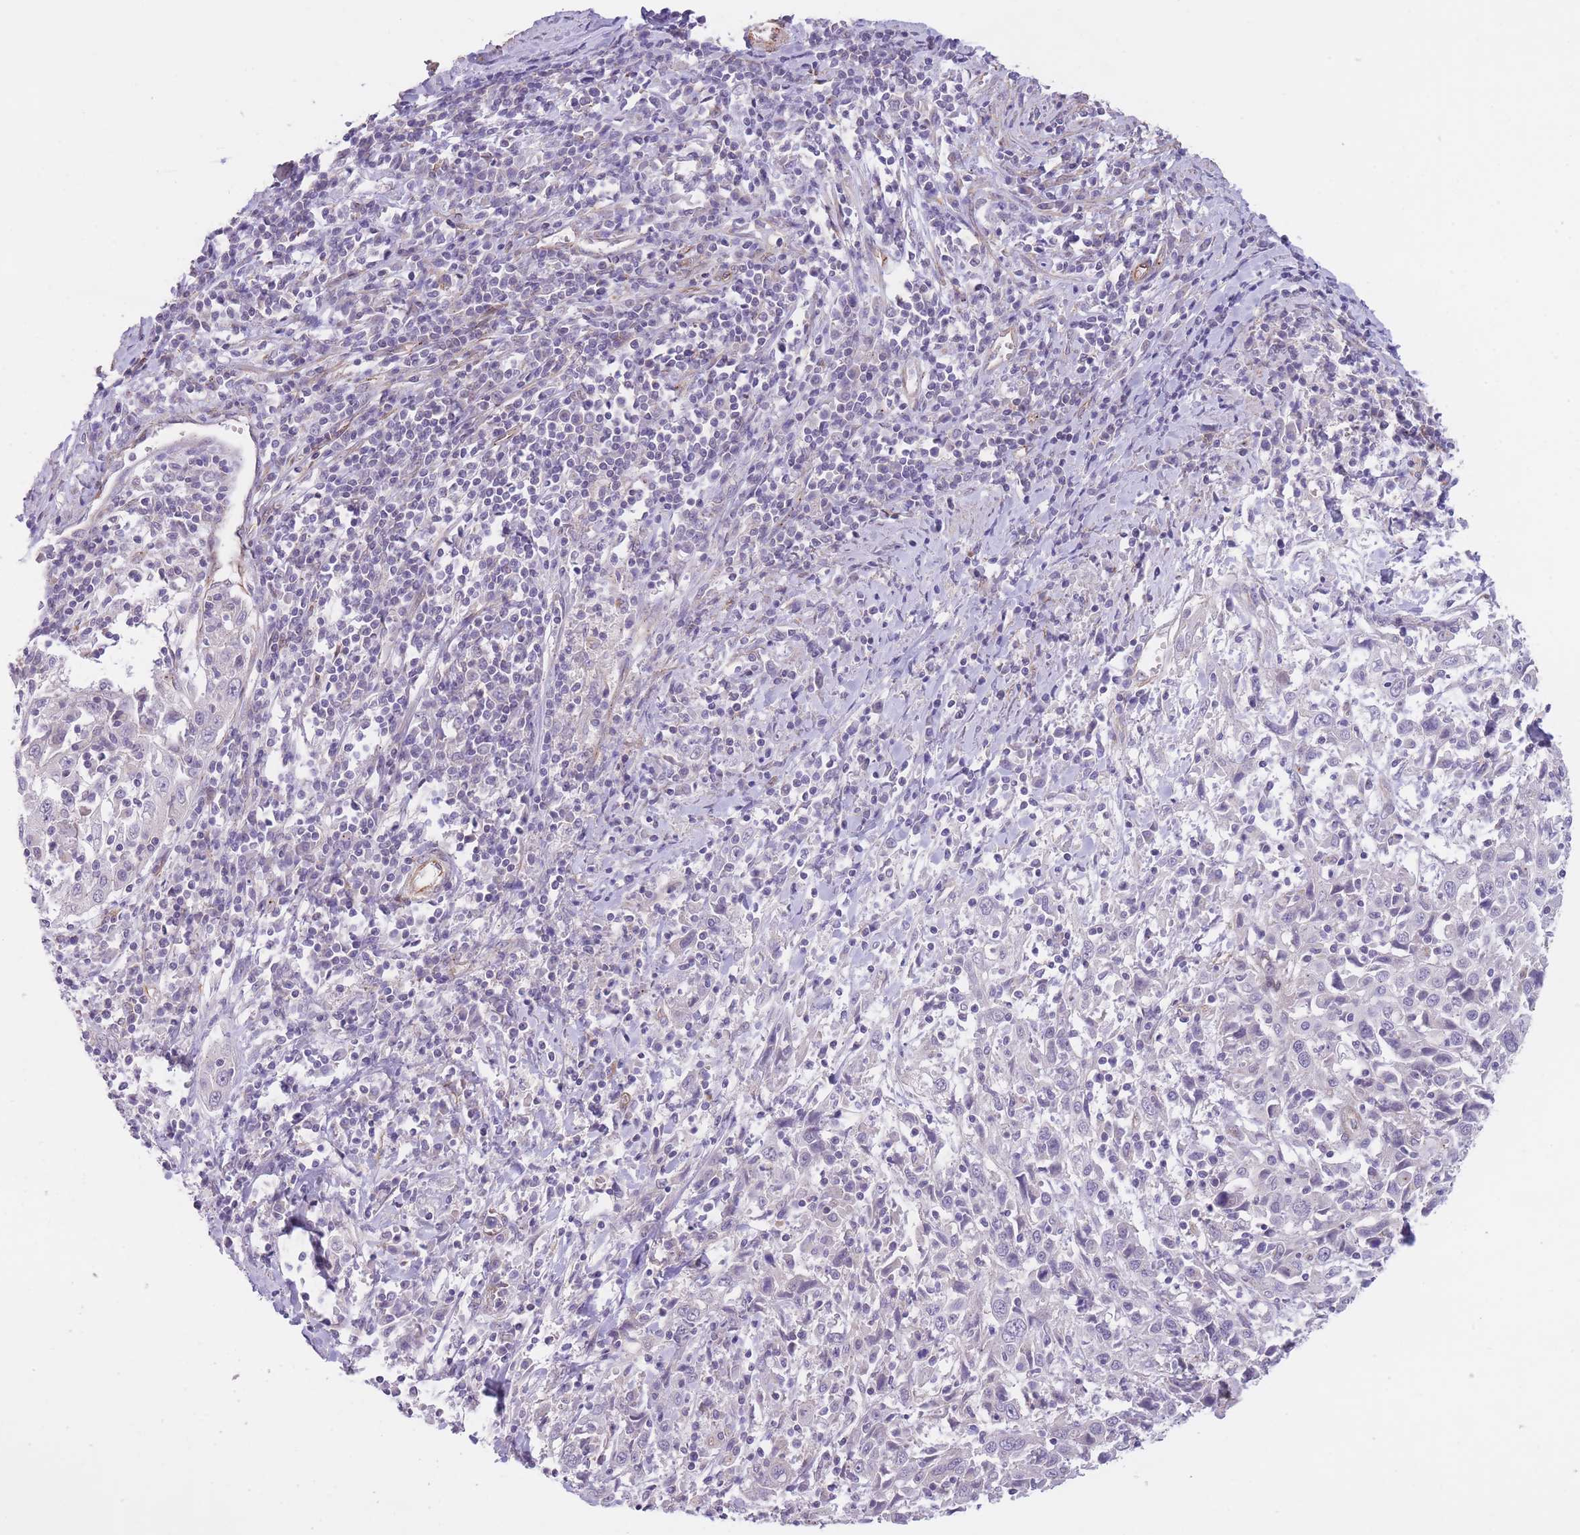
{"staining": {"intensity": "negative", "quantity": "none", "location": "none"}, "tissue": "cervical cancer", "cell_type": "Tumor cells", "image_type": "cancer", "snomed": [{"axis": "morphology", "description": "Squamous cell carcinoma, NOS"}, {"axis": "topography", "description": "Cervix"}], "caption": "Immunohistochemistry histopathology image of human squamous cell carcinoma (cervical) stained for a protein (brown), which displays no staining in tumor cells.", "gene": "QTRT1", "patient": {"sex": "female", "age": 46}}